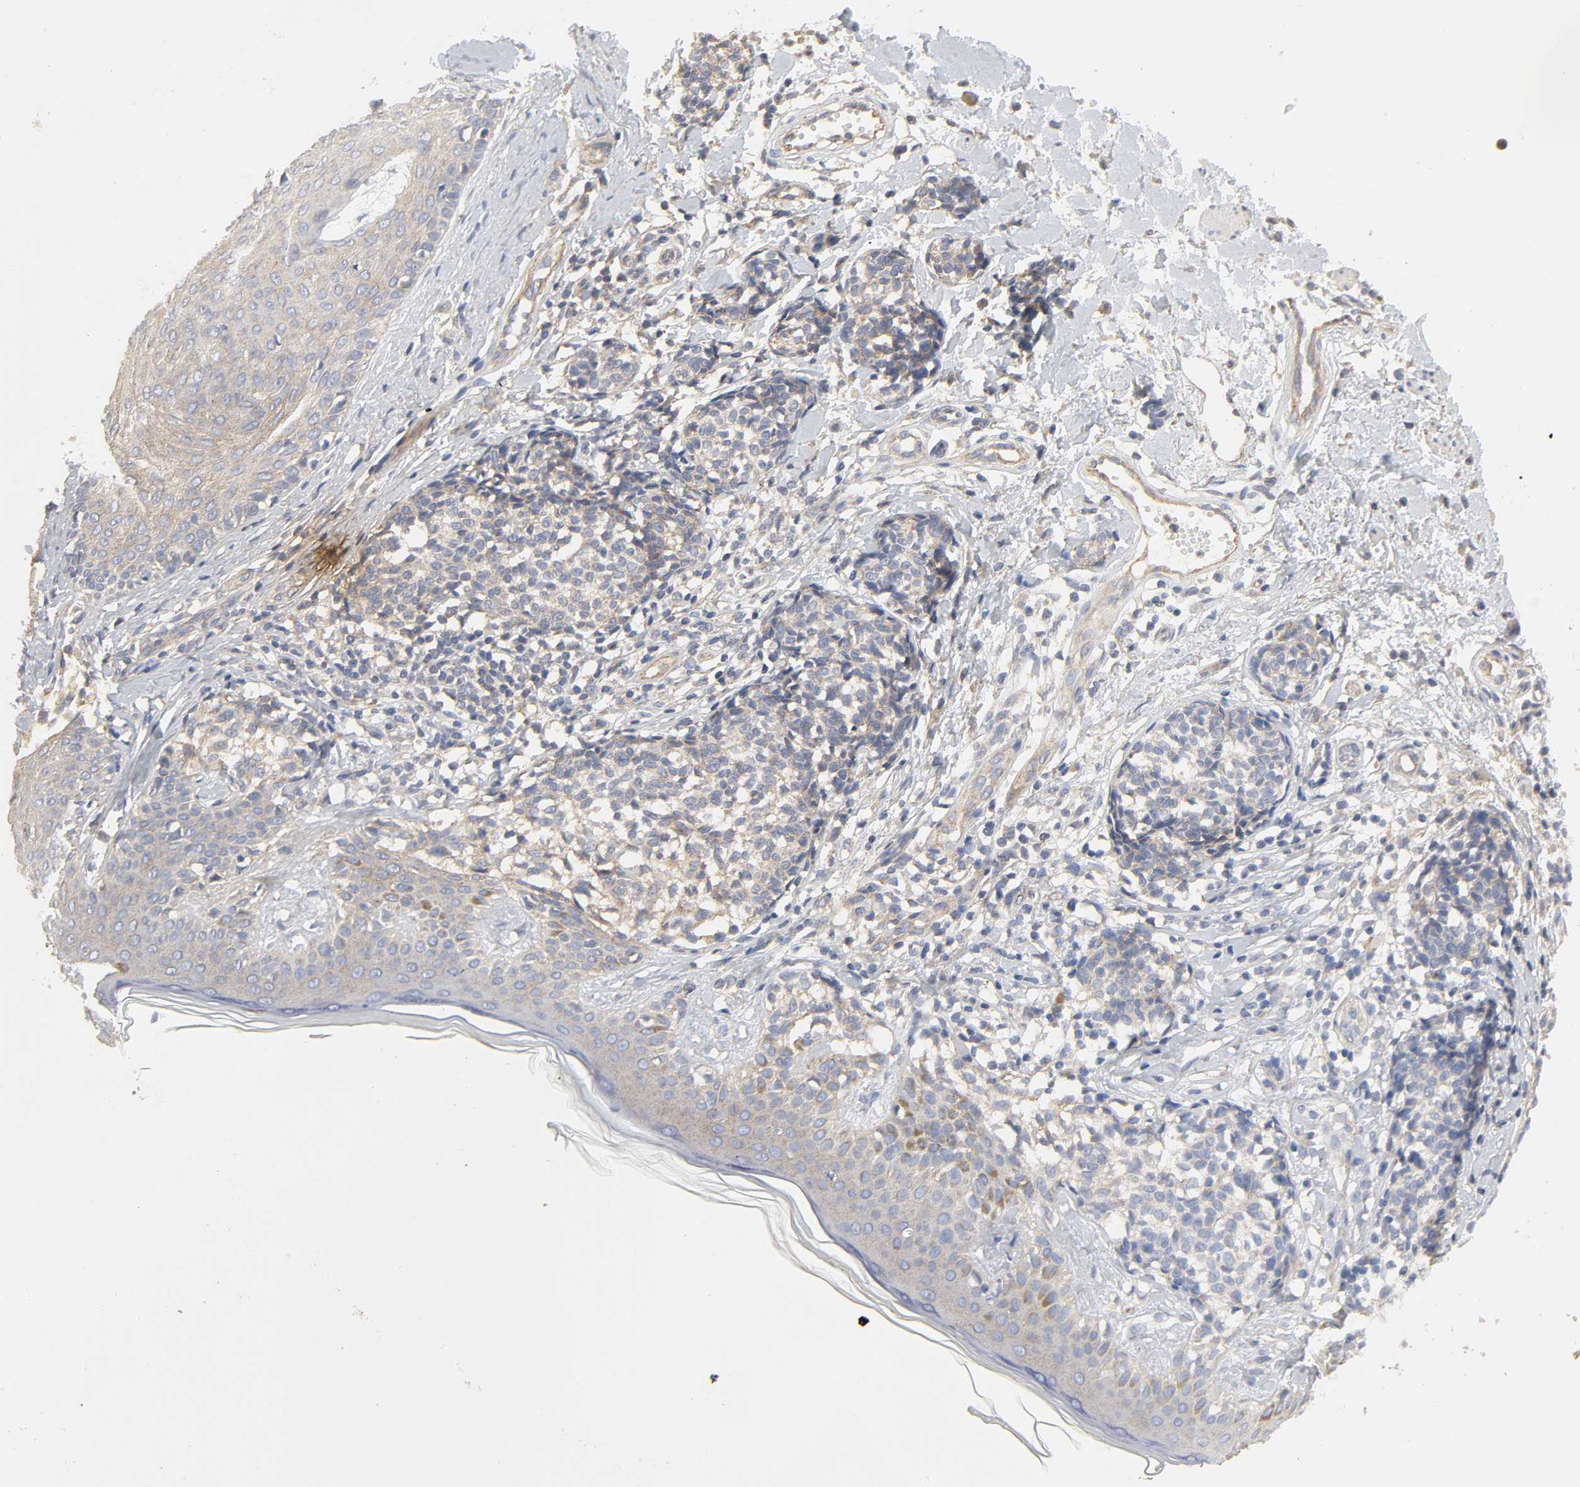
{"staining": {"intensity": "moderate", "quantity": ">75%", "location": "cytoplasmic/membranous"}, "tissue": "melanoma", "cell_type": "Tumor cells", "image_type": "cancer", "snomed": [{"axis": "morphology", "description": "Malignant melanoma, NOS"}, {"axis": "topography", "description": "Skin"}], "caption": "Malignant melanoma stained with a brown dye displays moderate cytoplasmic/membranous positive expression in approximately >75% of tumor cells.", "gene": "SH3GLB1", "patient": {"sex": "male", "age": 67}}